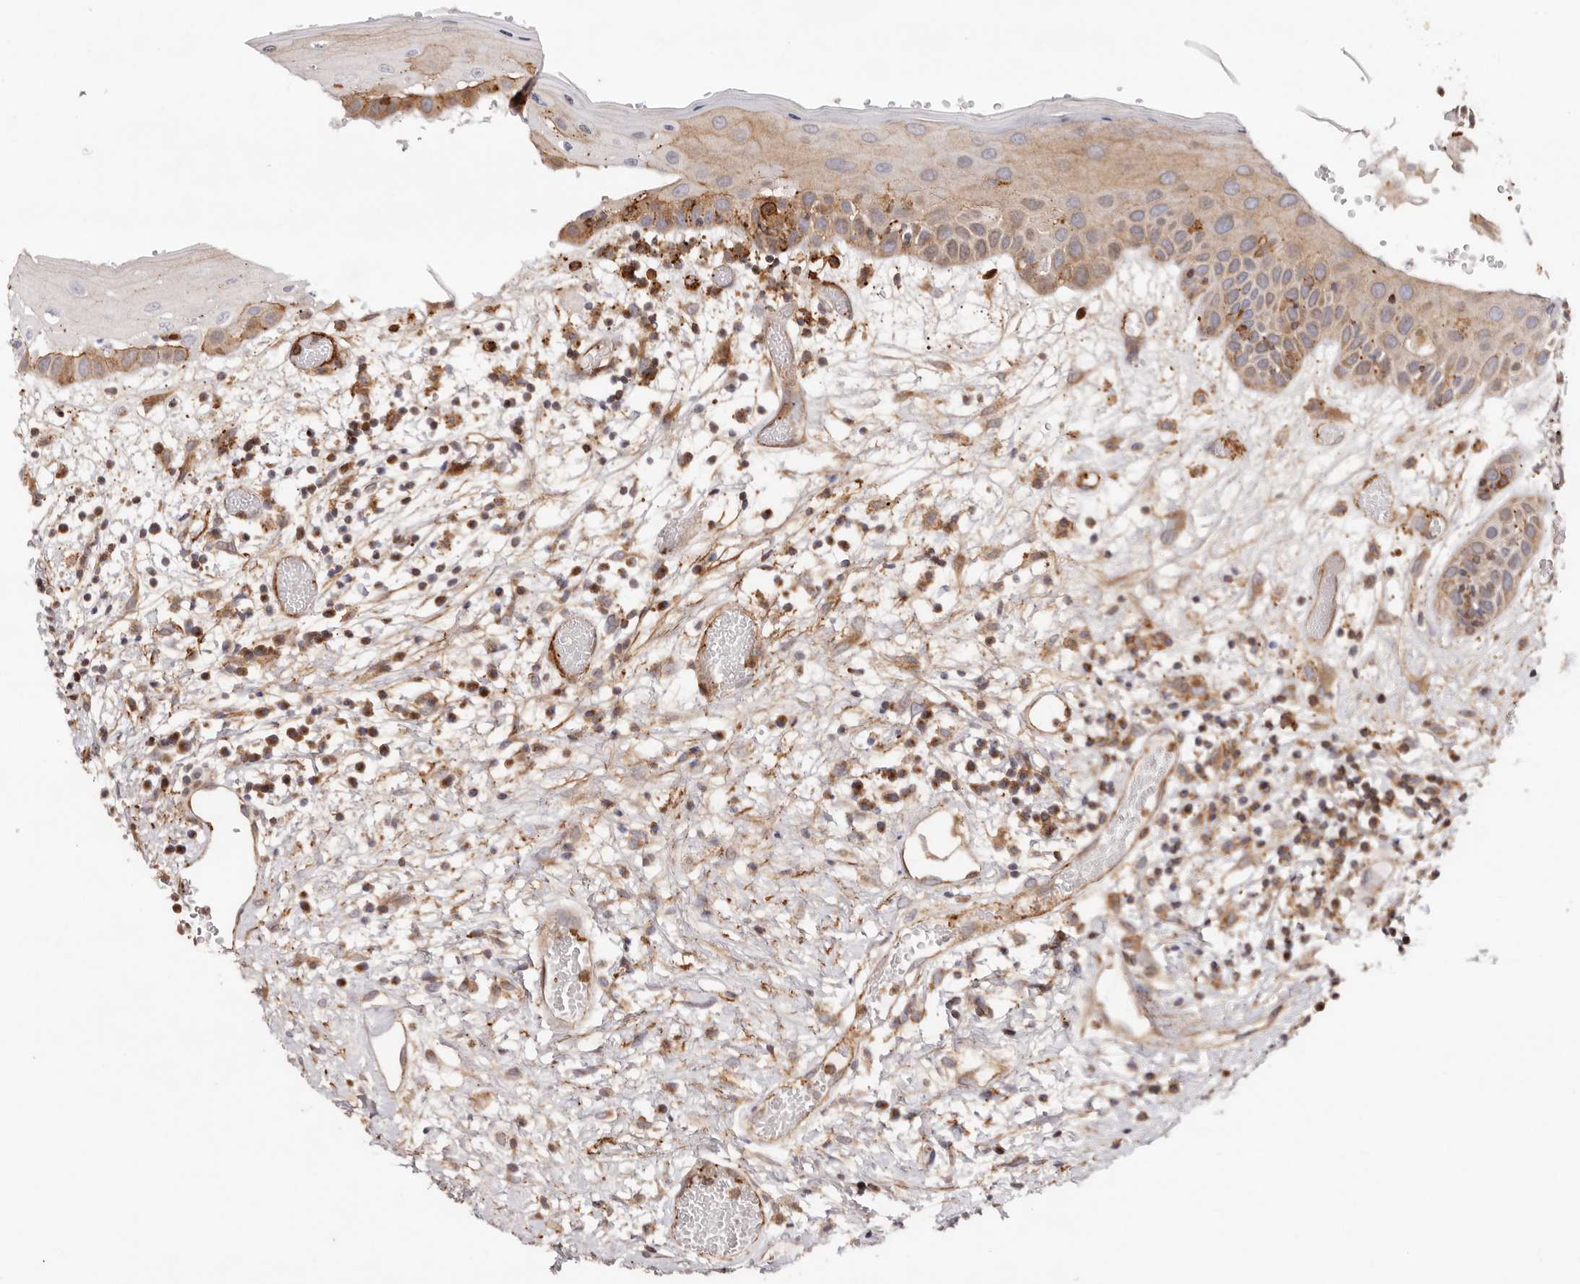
{"staining": {"intensity": "moderate", "quantity": "25%-75%", "location": "cytoplasmic/membranous"}, "tissue": "oral mucosa", "cell_type": "Squamous epithelial cells", "image_type": "normal", "snomed": [{"axis": "morphology", "description": "Normal tissue, NOS"}, {"axis": "topography", "description": "Oral tissue"}], "caption": "This histopathology image exhibits immunohistochemistry (IHC) staining of unremarkable human oral mucosa, with medium moderate cytoplasmic/membranous staining in approximately 25%-75% of squamous epithelial cells.", "gene": "PTPN22", "patient": {"sex": "female", "age": 76}}